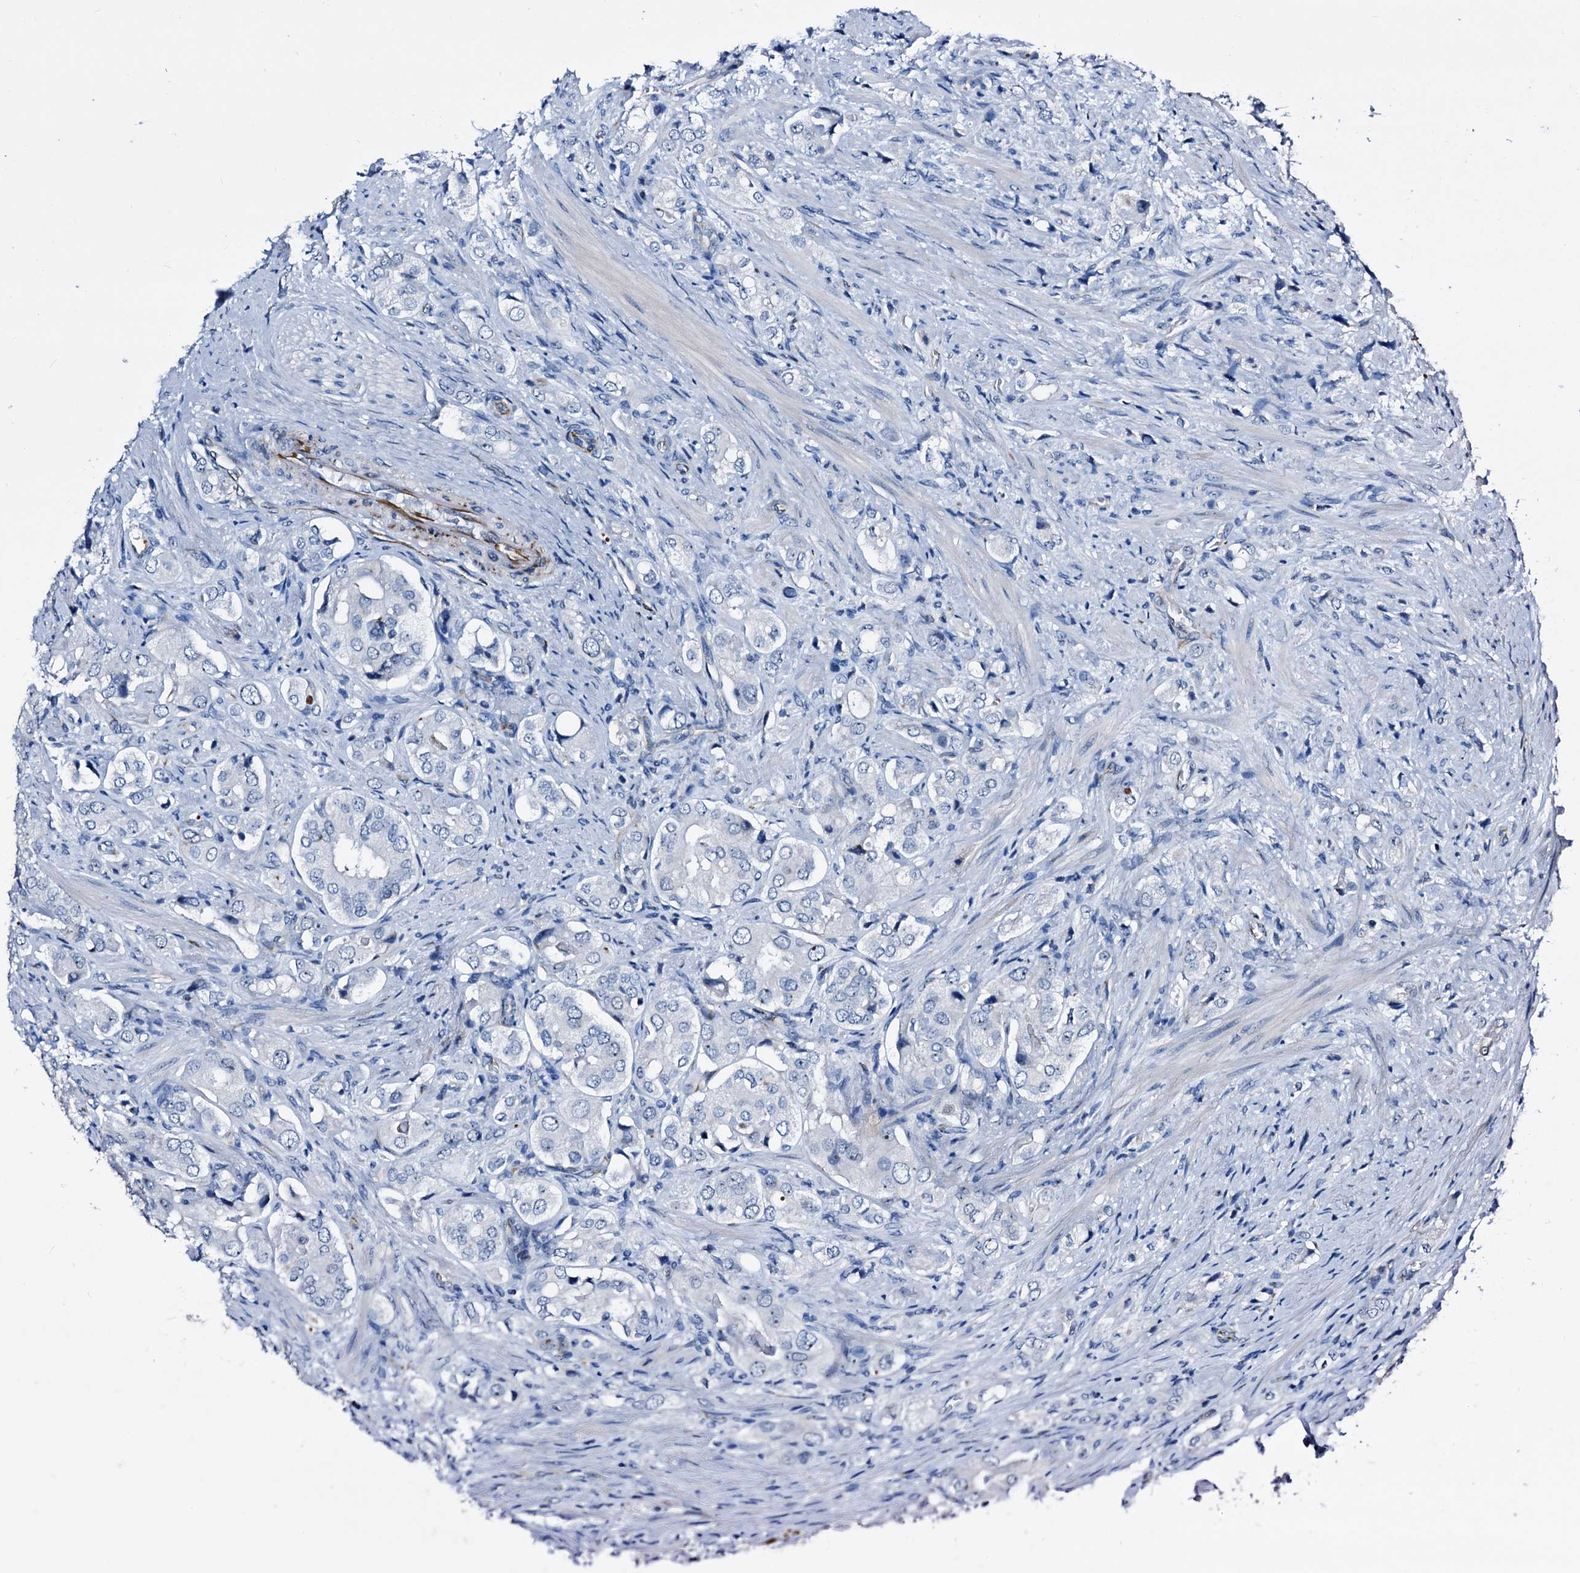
{"staining": {"intensity": "negative", "quantity": "none", "location": "none"}, "tissue": "prostate cancer", "cell_type": "Tumor cells", "image_type": "cancer", "snomed": [{"axis": "morphology", "description": "Adenocarcinoma, High grade"}, {"axis": "topography", "description": "Prostate"}], "caption": "DAB (3,3'-diaminobenzidine) immunohistochemical staining of human prostate high-grade adenocarcinoma shows no significant expression in tumor cells. The staining is performed using DAB (3,3'-diaminobenzidine) brown chromogen with nuclei counter-stained in using hematoxylin.", "gene": "EMG1", "patient": {"sex": "male", "age": 65}}